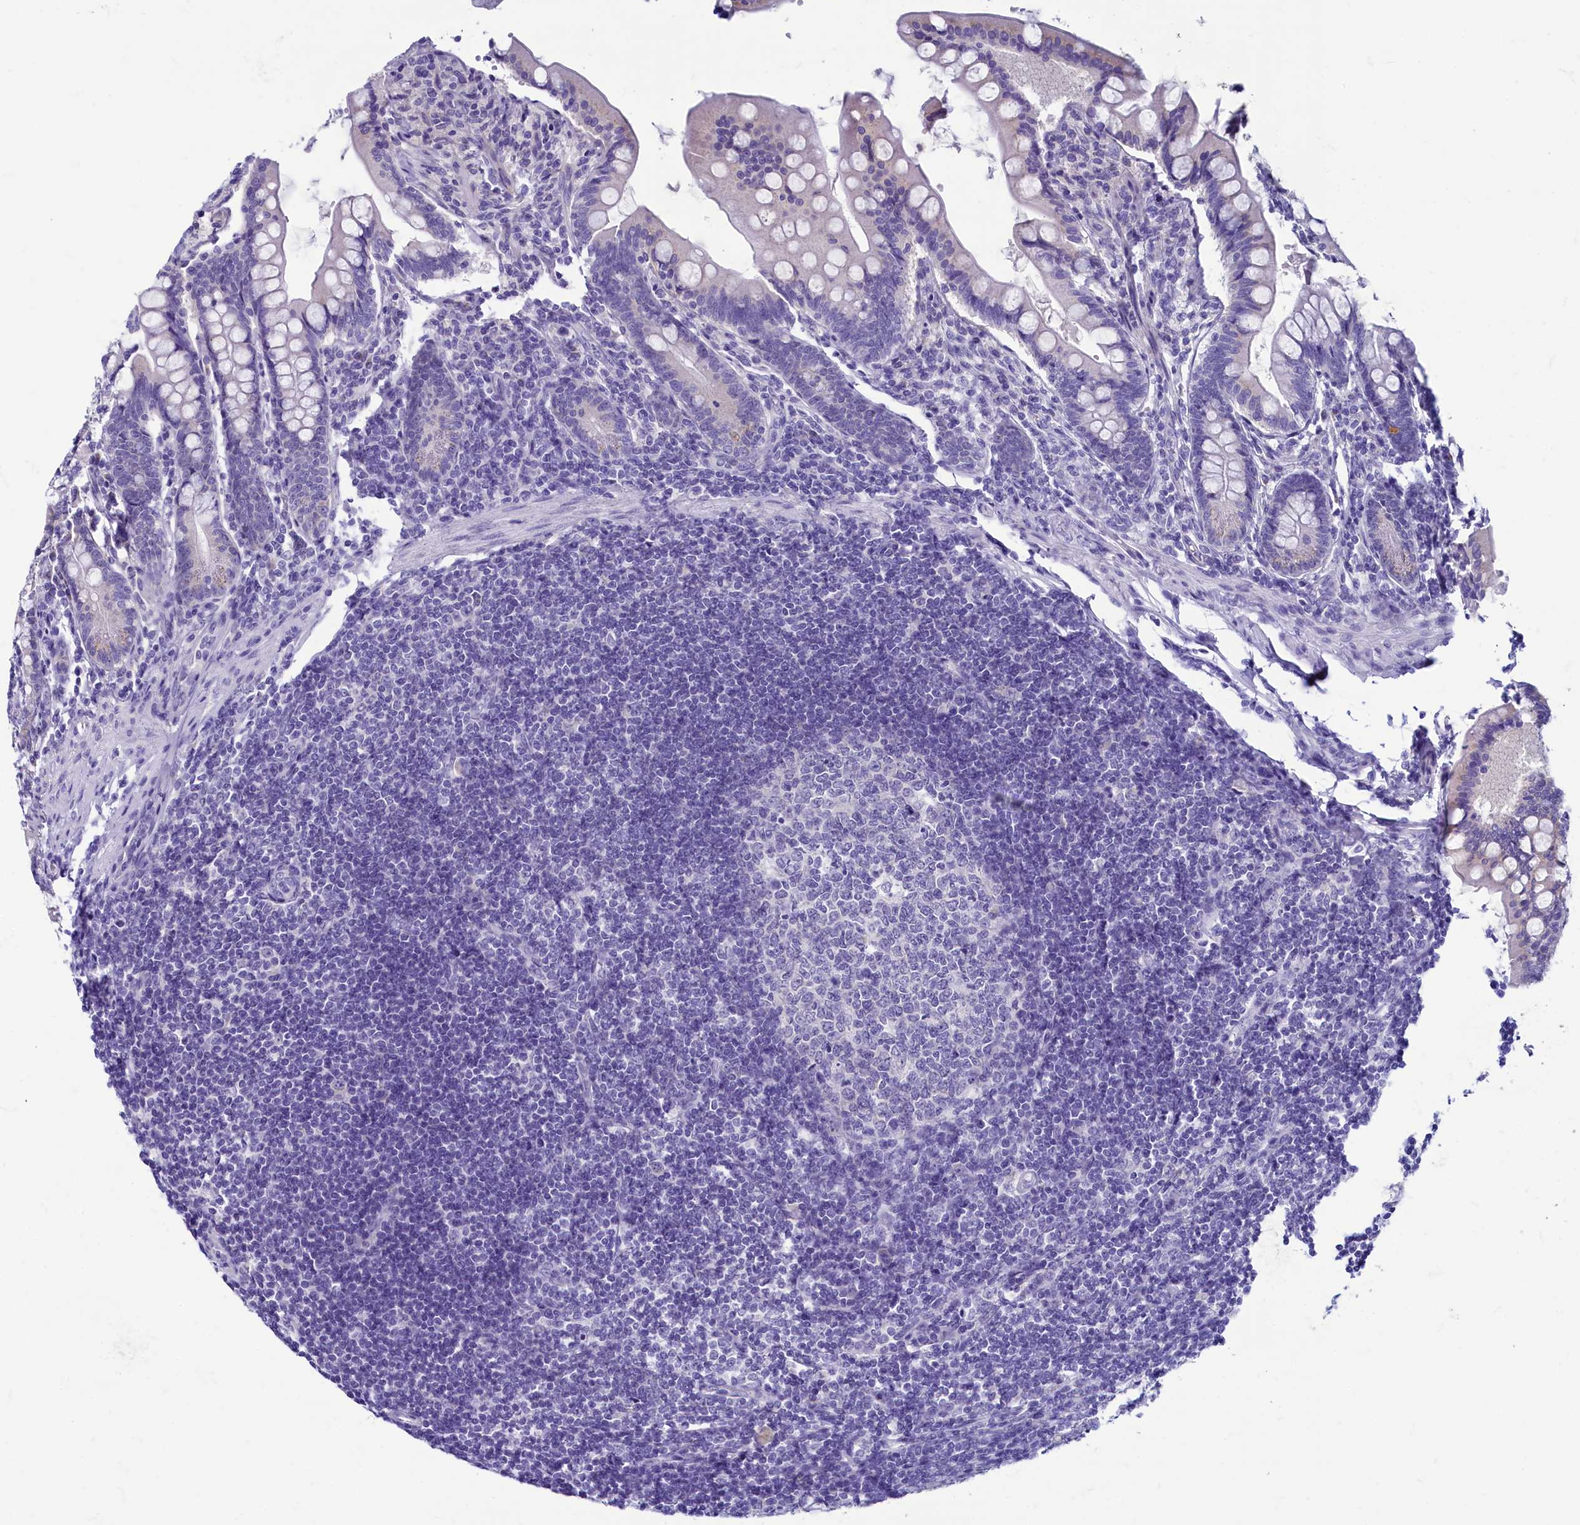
{"staining": {"intensity": "negative", "quantity": "none", "location": "none"}, "tissue": "small intestine", "cell_type": "Glandular cells", "image_type": "normal", "snomed": [{"axis": "morphology", "description": "Normal tissue, NOS"}, {"axis": "topography", "description": "Small intestine"}], "caption": "Micrograph shows no protein expression in glandular cells of benign small intestine. Nuclei are stained in blue.", "gene": "SKA3", "patient": {"sex": "male", "age": 7}}